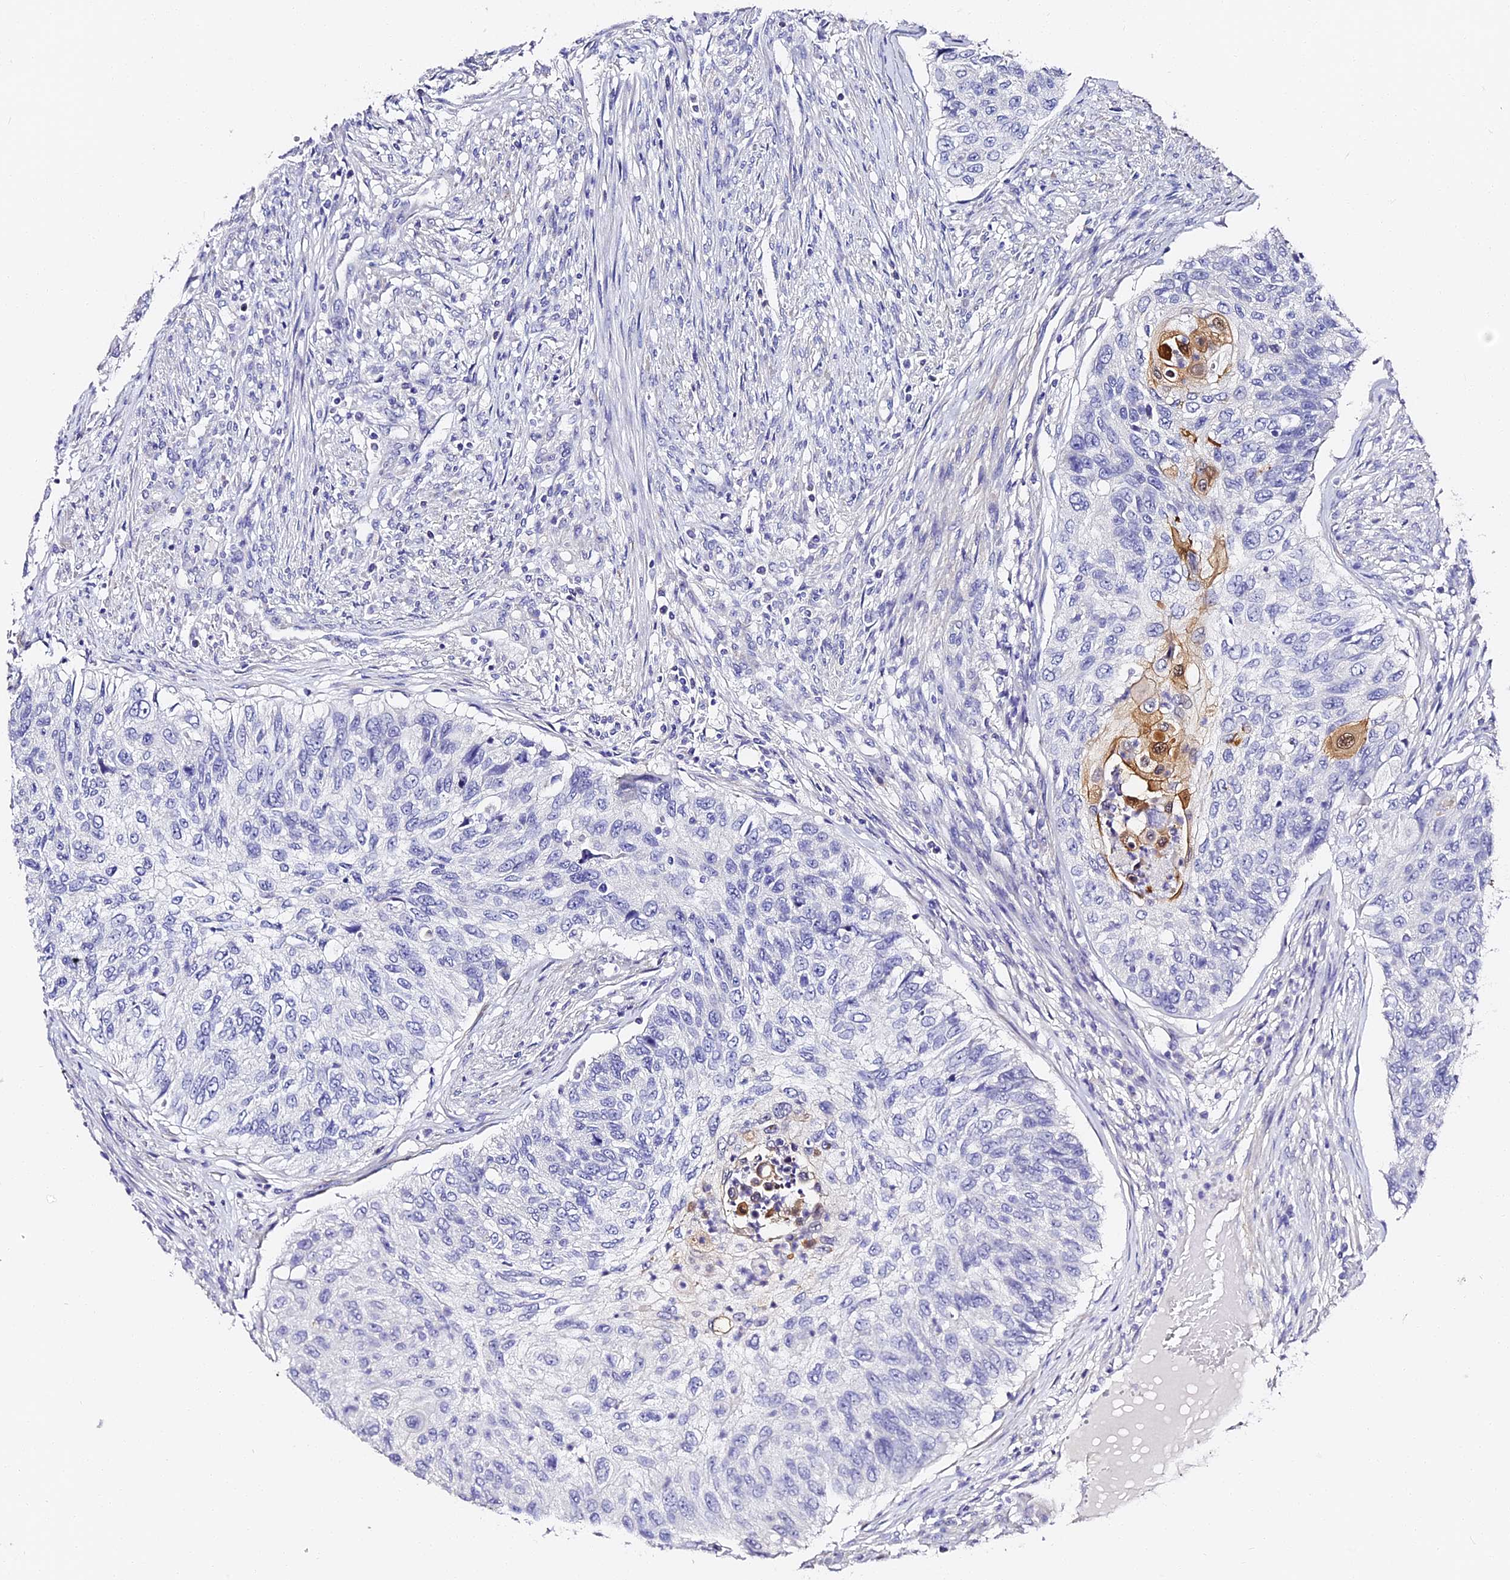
{"staining": {"intensity": "moderate", "quantity": "<25%", "location": "cytoplasmic/membranous,nuclear"}, "tissue": "urothelial cancer", "cell_type": "Tumor cells", "image_type": "cancer", "snomed": [{"axis": "morphology", "description": "Urothelial carcinoma, High grade"}, {"axis": "topography", "description": "Urinary bladder"}], "caption": "Immunohistochemical staining of human urothelial cancer exhibits low levels of moderate cytoplasmic/membranous and nuclear protein staining in approximately <25% of tumor cells.", "gene": "VPS33B", "patient": {"sex": "female", "age": 60}}